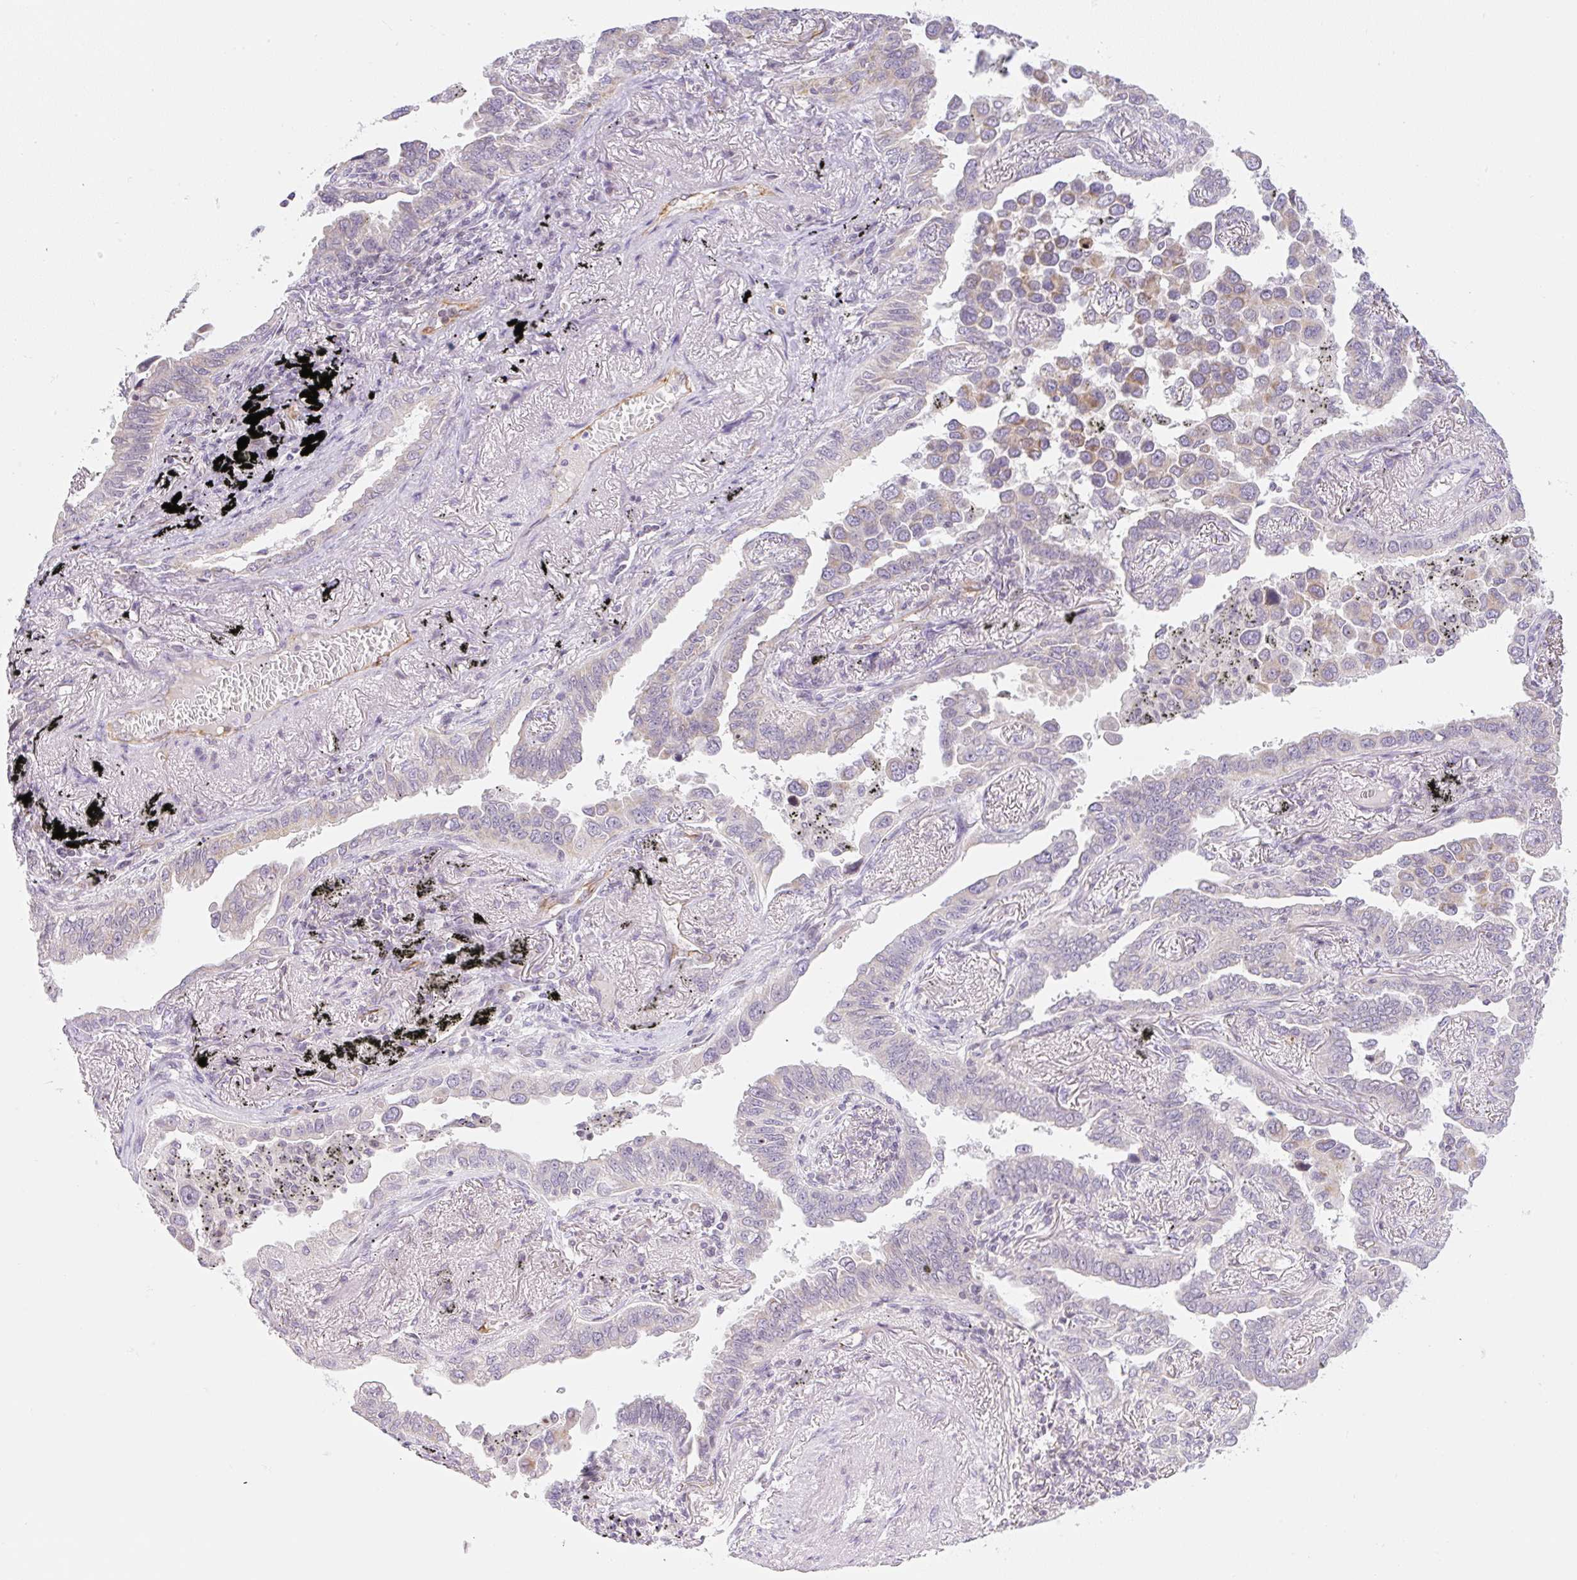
{"staining": {"intensity": "moderate", "quantity": "25%-75%", "location": "cytoplasmic/membranous"}, "tissue": "lung cancer", "cell_type": "Tumor cells", "image_type": "cancer", "snomed": [{"axis": "morphology", "description": "Adenocarcinoma, NOS"}, {"axis": "topography", "description": "Lung"}], "caption": "The image shows staining of adenocarcinoma (lung), revealing moderate cytoplasmic/membranous protein expression (brown color) within tumor cells.", "gene": "CASKIN1", "patient": {"sex": "male", "age": 67}}